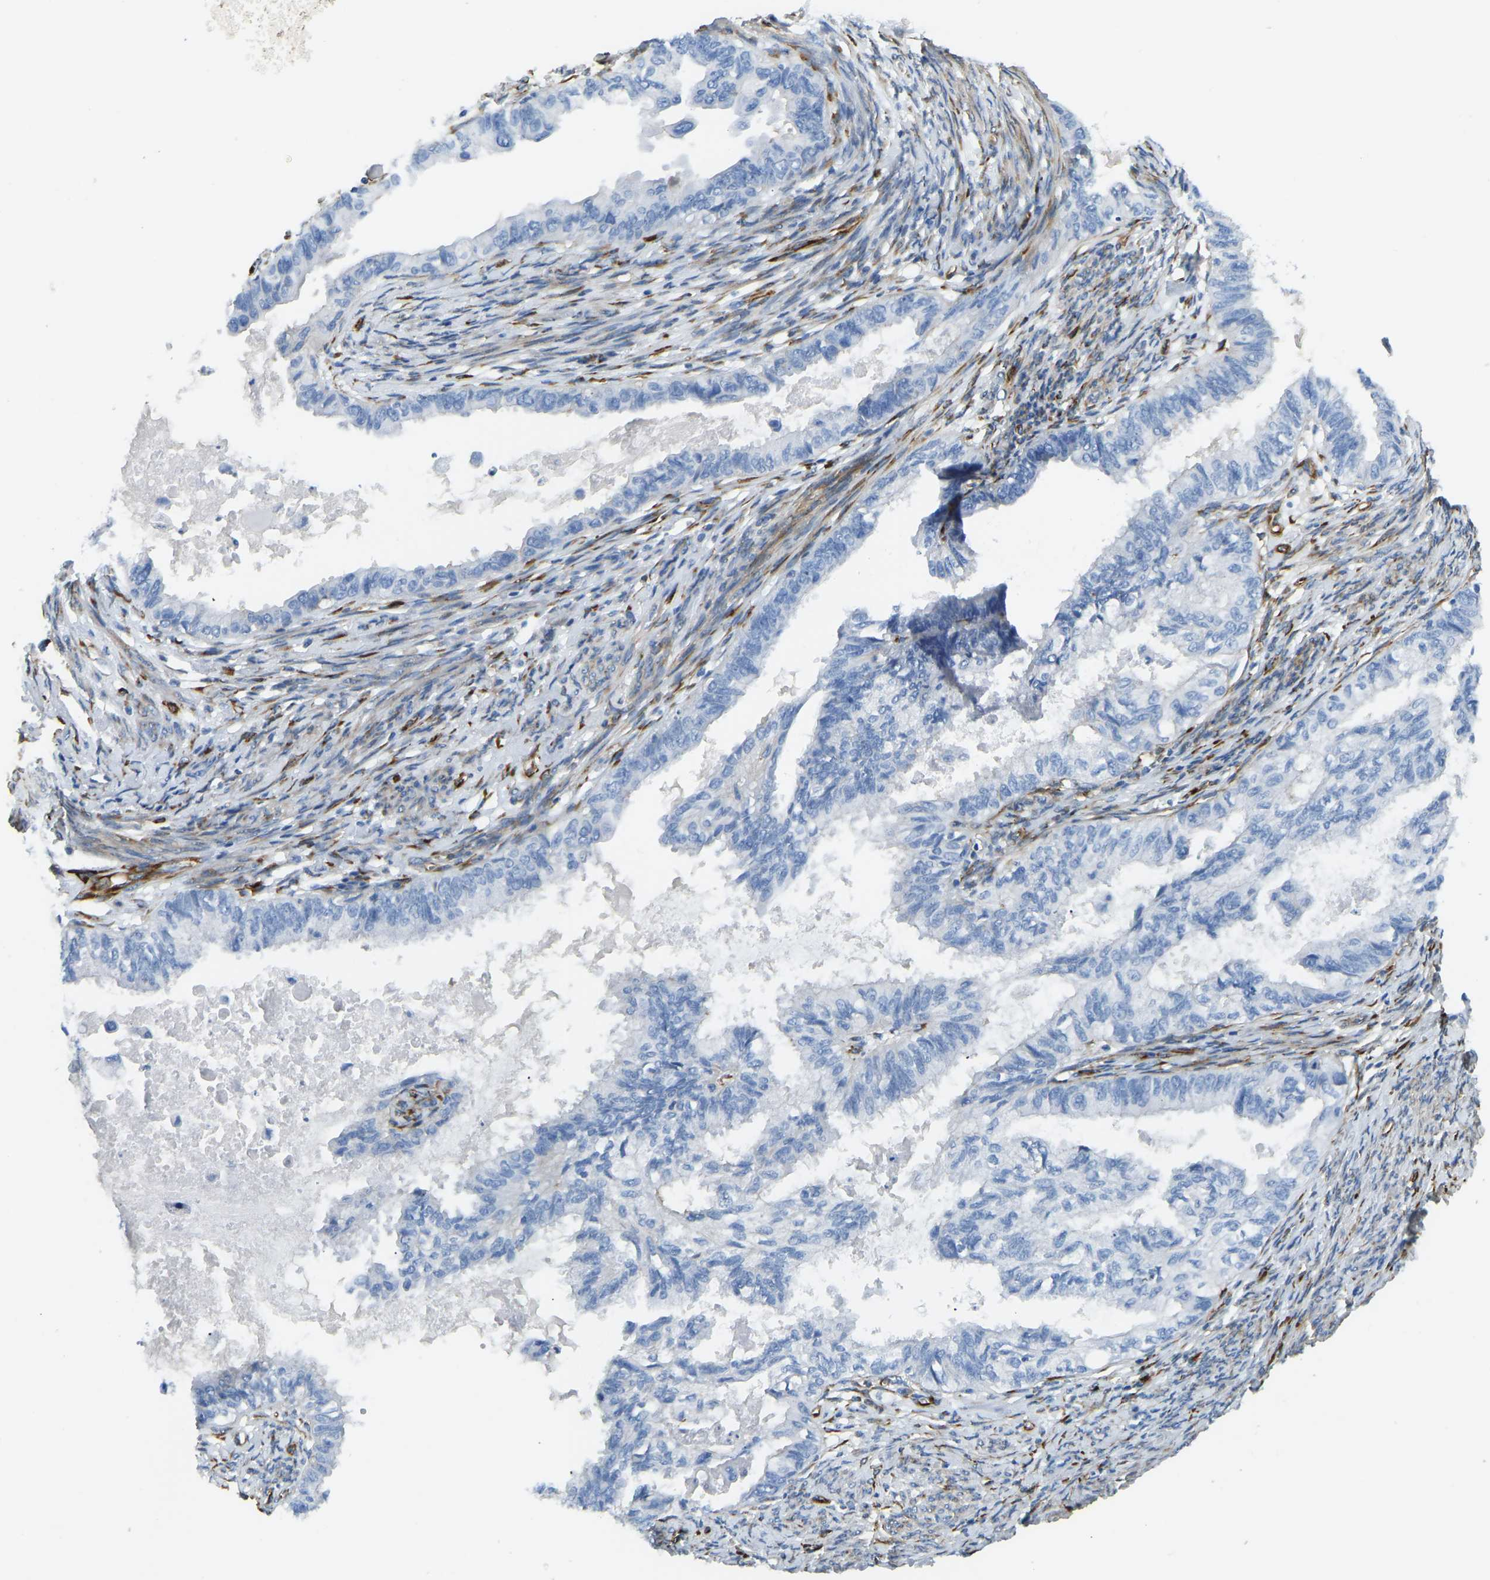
{"staining": {"intensity": "negative", "quantity": "none", "location": "none"}, "tissue": "cervical cancer", "cell_type": "Tumor cells", "image_type": "cancer", "snomed": [{"axis": "morphology", "description": "Normal tissue, NOS"}, {"axis": "morphology", "description": "Adenocarcinoma, NOS"}, {"axis": "topography", "description": "Cervix"}, {"axis": "topography", "description": "Endometrium"}], "caption": "Immunohistochemistry (IHC) image of neoplastic tissue: cervical cancer (adenocarcinoma) stained with DAB demonstrates no significant protein positivity in tumor cells. The staining is performed using DAB (3,3'-diaminobenzidine) brown chromogen with nuclei counter-stained in using hematoxylin.", "gene": "COL15A1", "patient": {"sex": "female", "age": 86}}